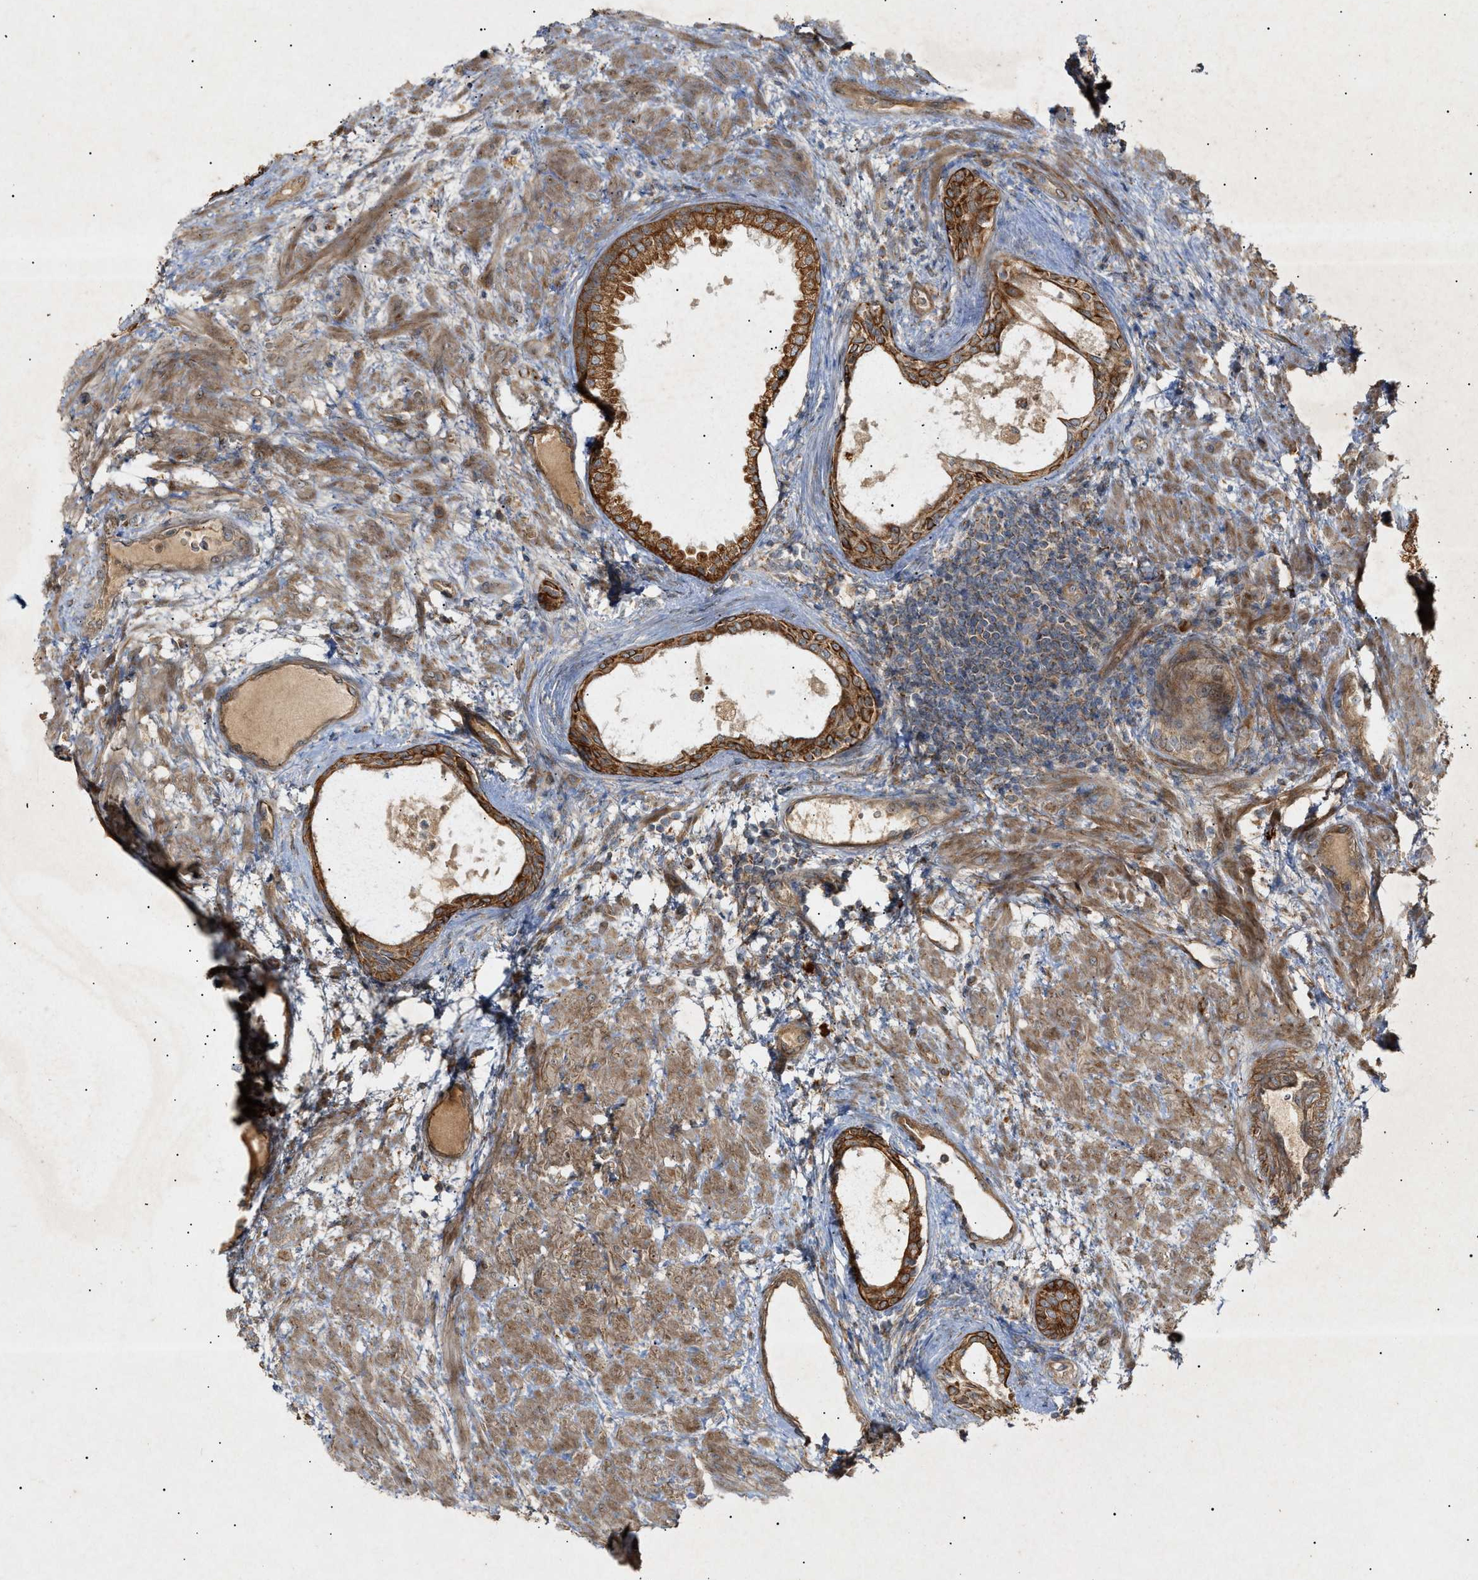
{"staining": {"intensity": "strong", "quantity": ">75%", "location": "cytoplasmic/membranous"}, "tissue": "prostate", "cell_type": "Glandular cells", "image_type": "normal", "snomed": [{"axis": "morphology", "description": "Normal tissue, NOS"}, {"axis": "topography", "description": "Prostate"}], "caption": "About >75% of glandular cells in unremarkable prostate exhibit strong cytoplasmic/membranous protein positivity as visualized by brown immunohistochemical staining.", "gene": "MTCH1", "patient": {"sex": "male", "age": 76}}